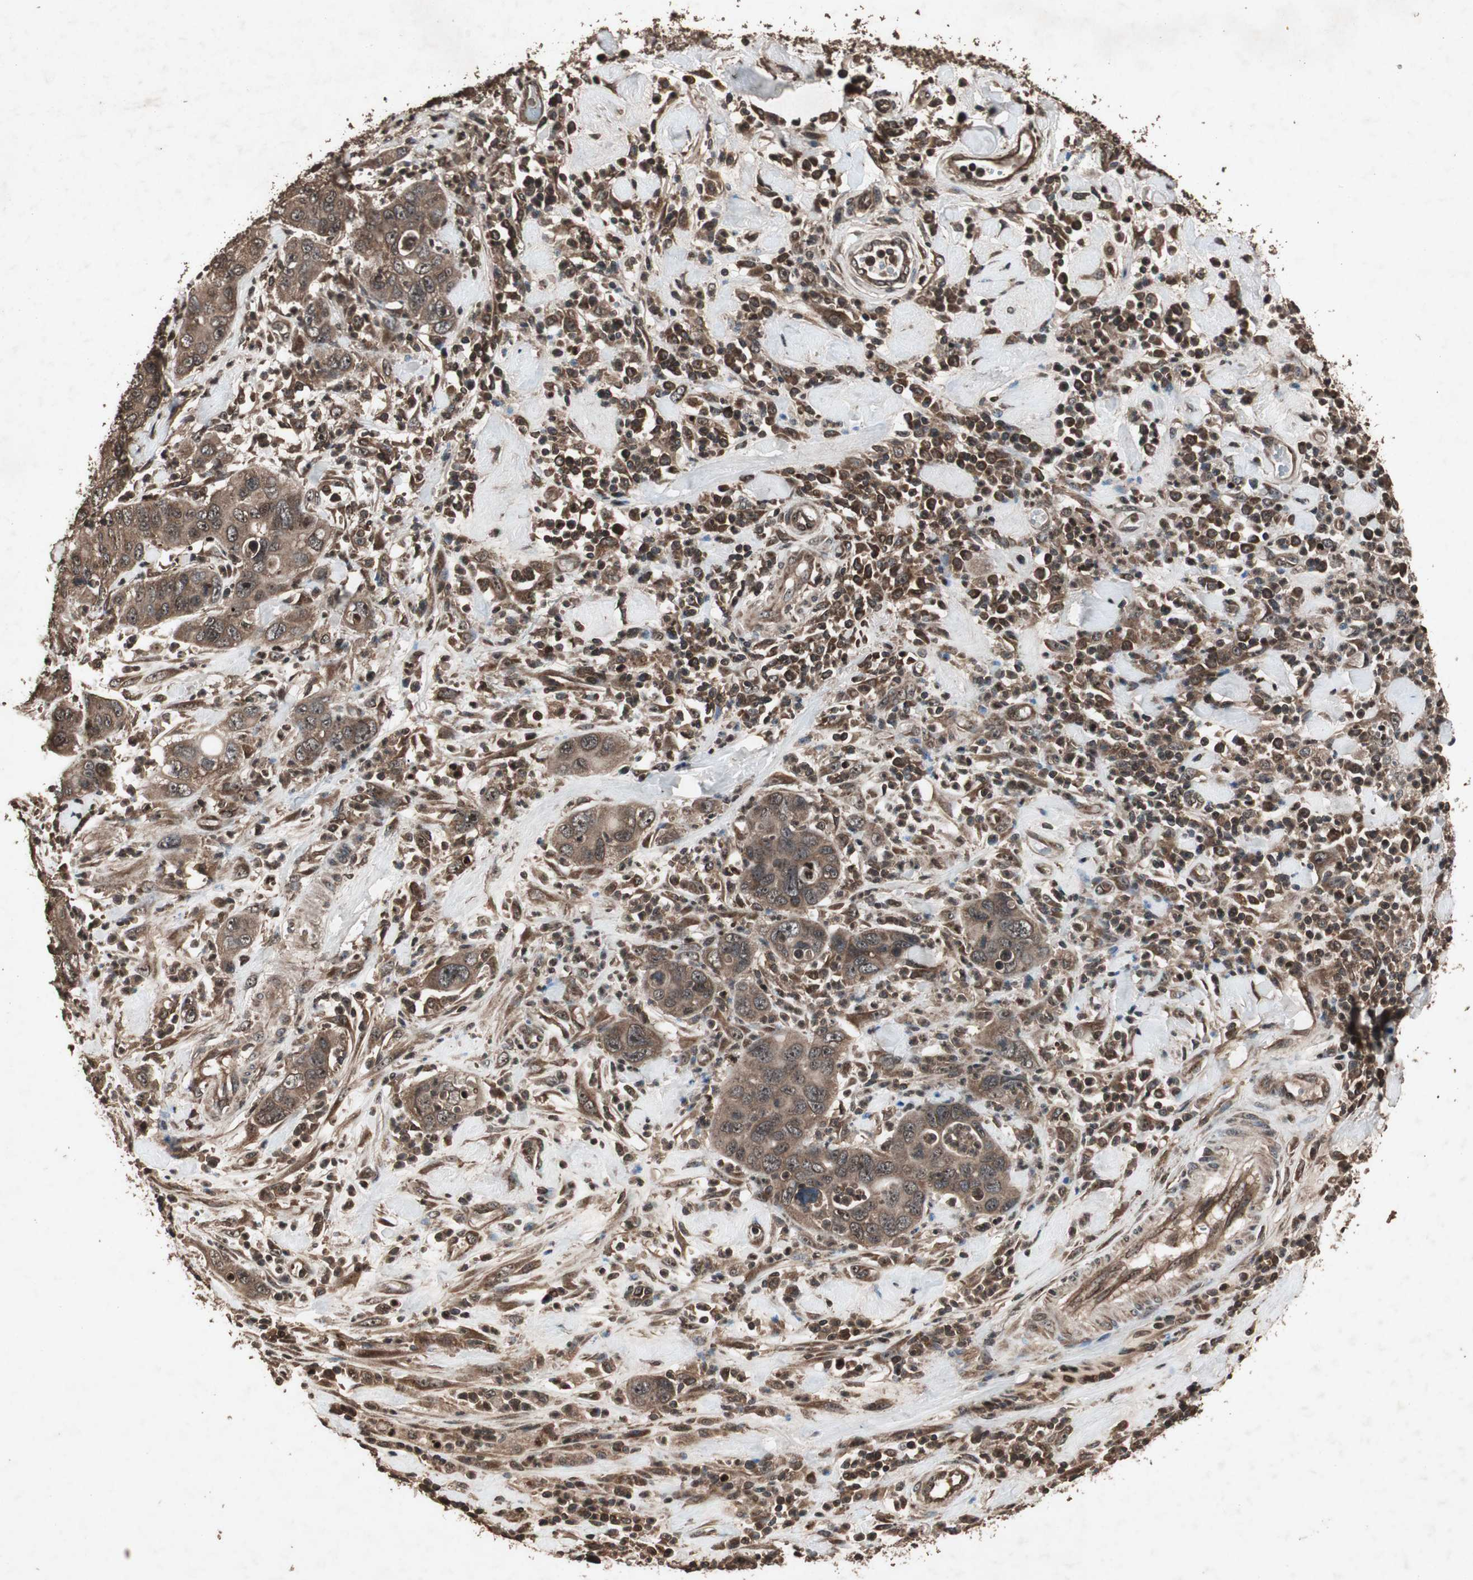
{"staining": {"intensity": "moderate", "quantity": ">75%", "location": "cytoplasmic/membranous"}, "tissue": "pancreatic cancer", "cell_type": "Tumor cells", "image_type": "cancer", "snomed": [{"axis": "morphology", "description": "Adenocarcinoma, NOS"}, {"axis": "topography", "description": "Pancreas"}], "caption": "Pancreatic adenocarcinoma stained for a protein (brown) reveals moderate cytoplasmic/membranous positive staining in about >75% of tumor cells.", "gene": "LAMTOR5", "patient": {"sex": "female", "age": 71}}